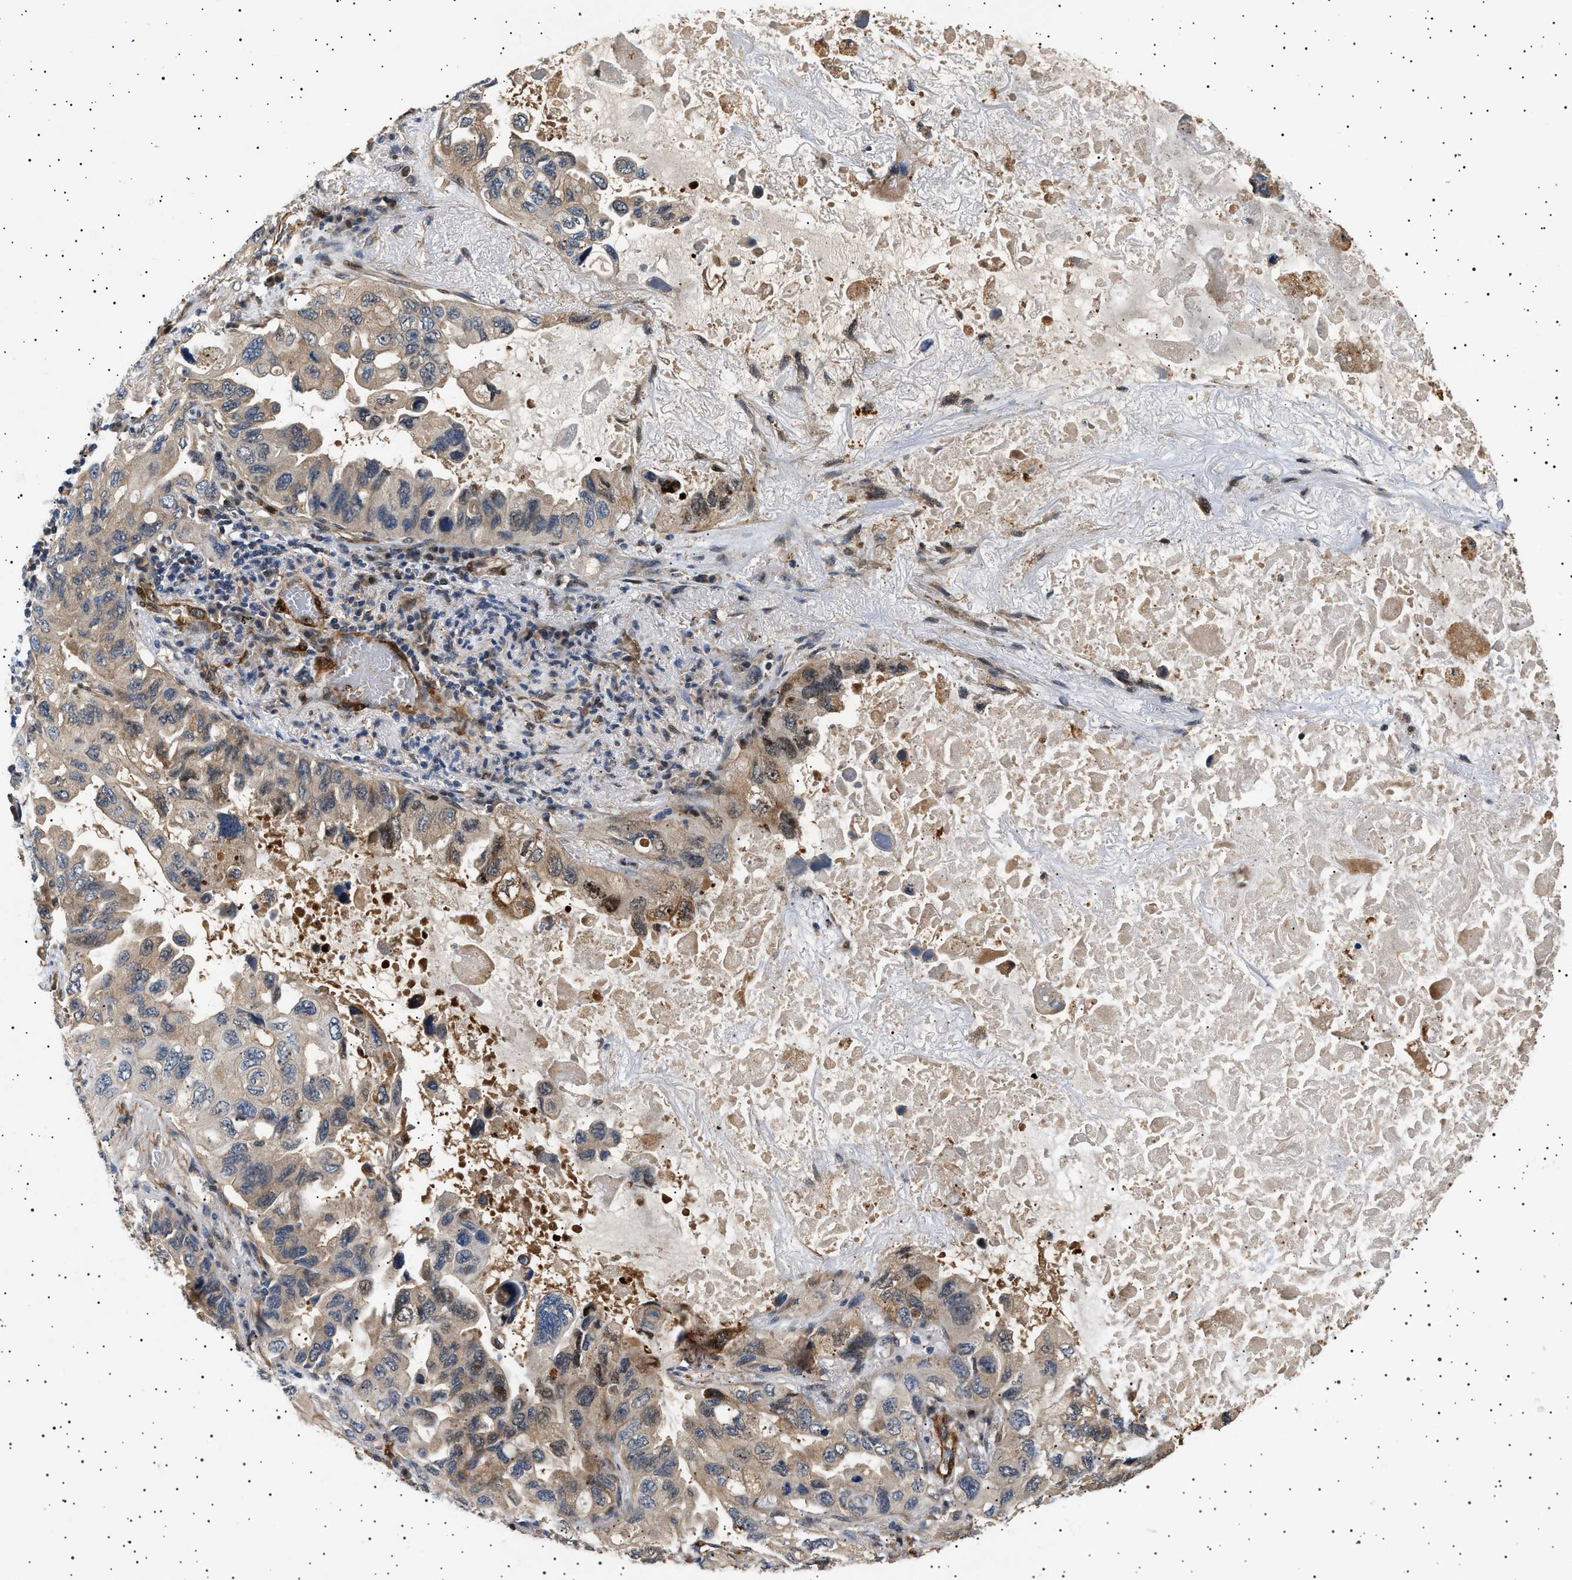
{"staining": {"intensity": "weak", "quantity": ">75%", "location": "cytoplasmic/membranous"}, "tissue": "lung cancer", "cell_type": "Tumor cells", "image_type": "cancer", "snomed": [{"axis": "morphology", "description": "Squamous cell carcinoma, NOS"}, {"axis": "topography", "description": "Lung"}], "caption": "This is a micrograph of IHC staining of lung cancer (squamous cell carcinoma), which shows weak staining in the cytoplasmic/membranous of tumor cells.", "gene": "GUCY1B1", "patient": {"sex": "female", "age": 73}}